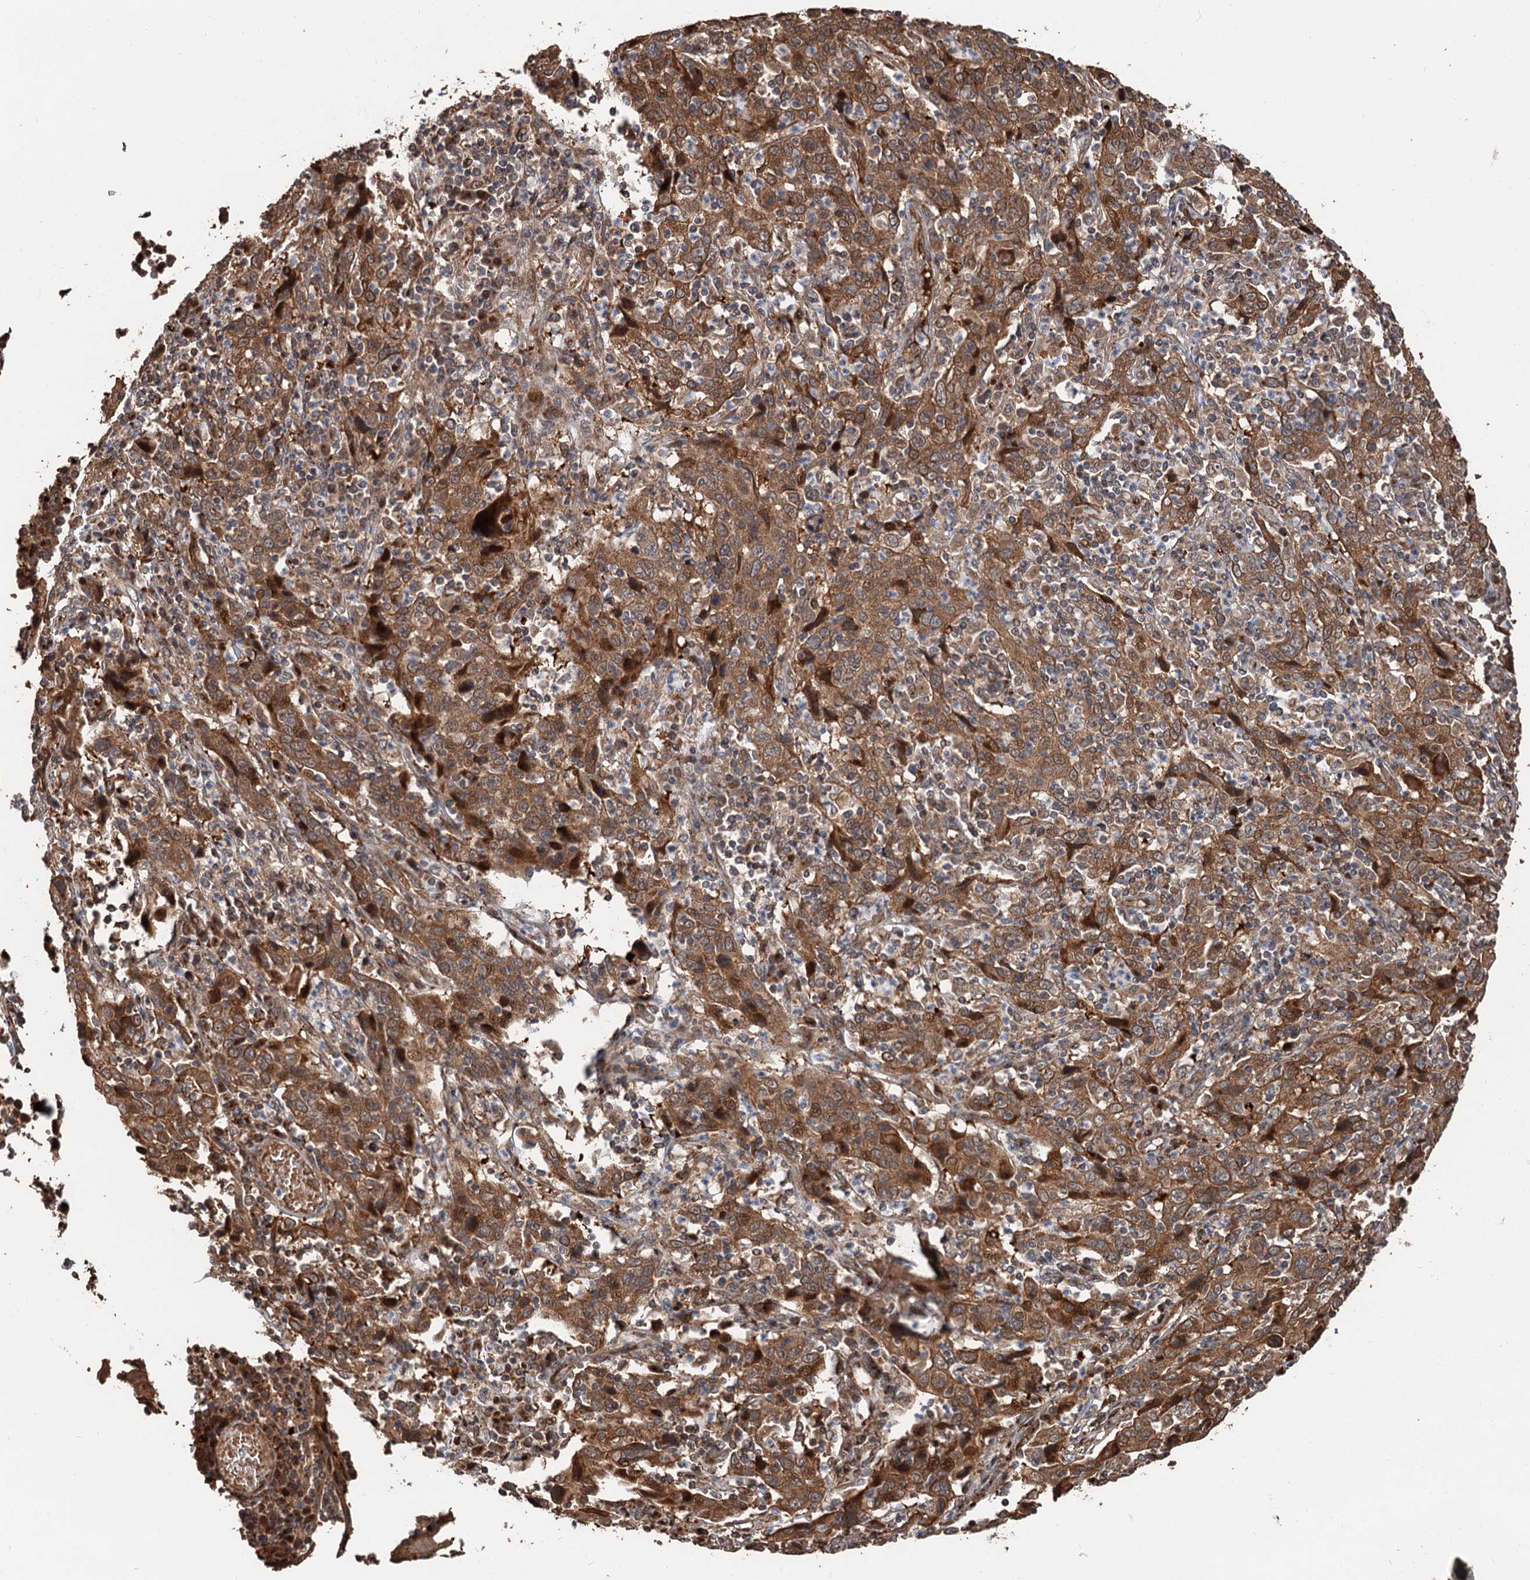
{"staining": {"intensity": "moderate", "quantity": ">75%", "location": "cytoplasmic/membranous"}, "tissue": "cervical cancer", "cell_type": "Tumor cells", "image_type": "cancer", "snomed": [{"axis": "morphology", "description": "Squamous cell carcinoma, NOS"}, {"axis": "topography", "description": "Cervix"}], "caption": "Cervical squamous cell carcinoma stained with a brown dye reveals moderate cytoplasmic/membranous positive expression in about >75% of tumor cells.", "gene": "DEXI", "patient": {"sex": "female", "age": 46}}